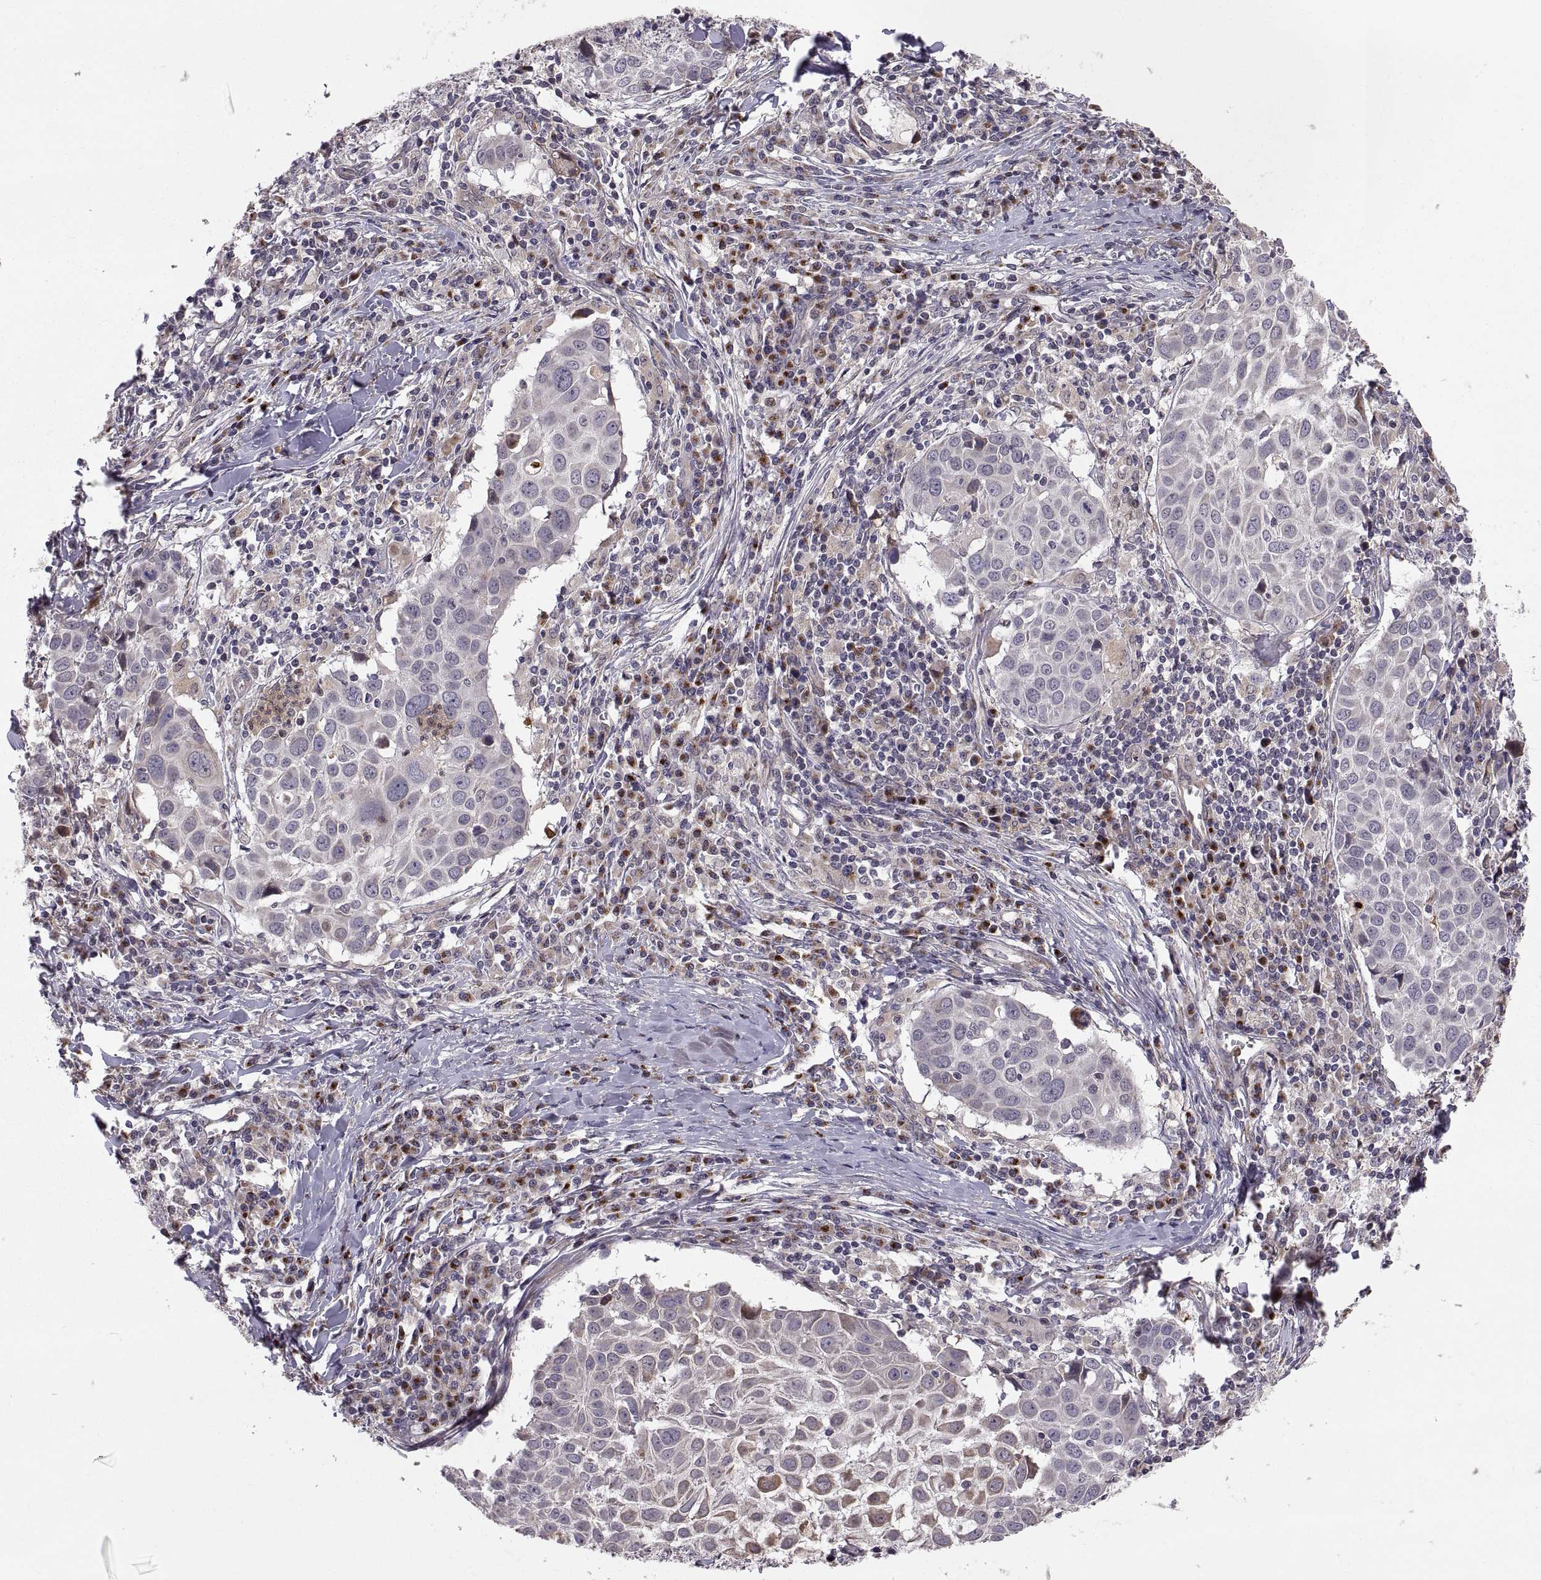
{"staining": {"intensity": "negative", "quantity": "none", "location": "none"}, "tissue": "lung cancer", "cell_type": "Tumor cells", "image_type": "cancer", "snomed": [{"axis": "morphology", "description": "Squamous cell carcinoma, NOS"}, {"axis": "topography", "description": "Lung"}], "caption": "An image of squamous cell carcinoma (lung) stained for a protein displays no brown staining in tumor cells.", "gene": "TESC", "patient": {"sex": "male", "age": 57}}